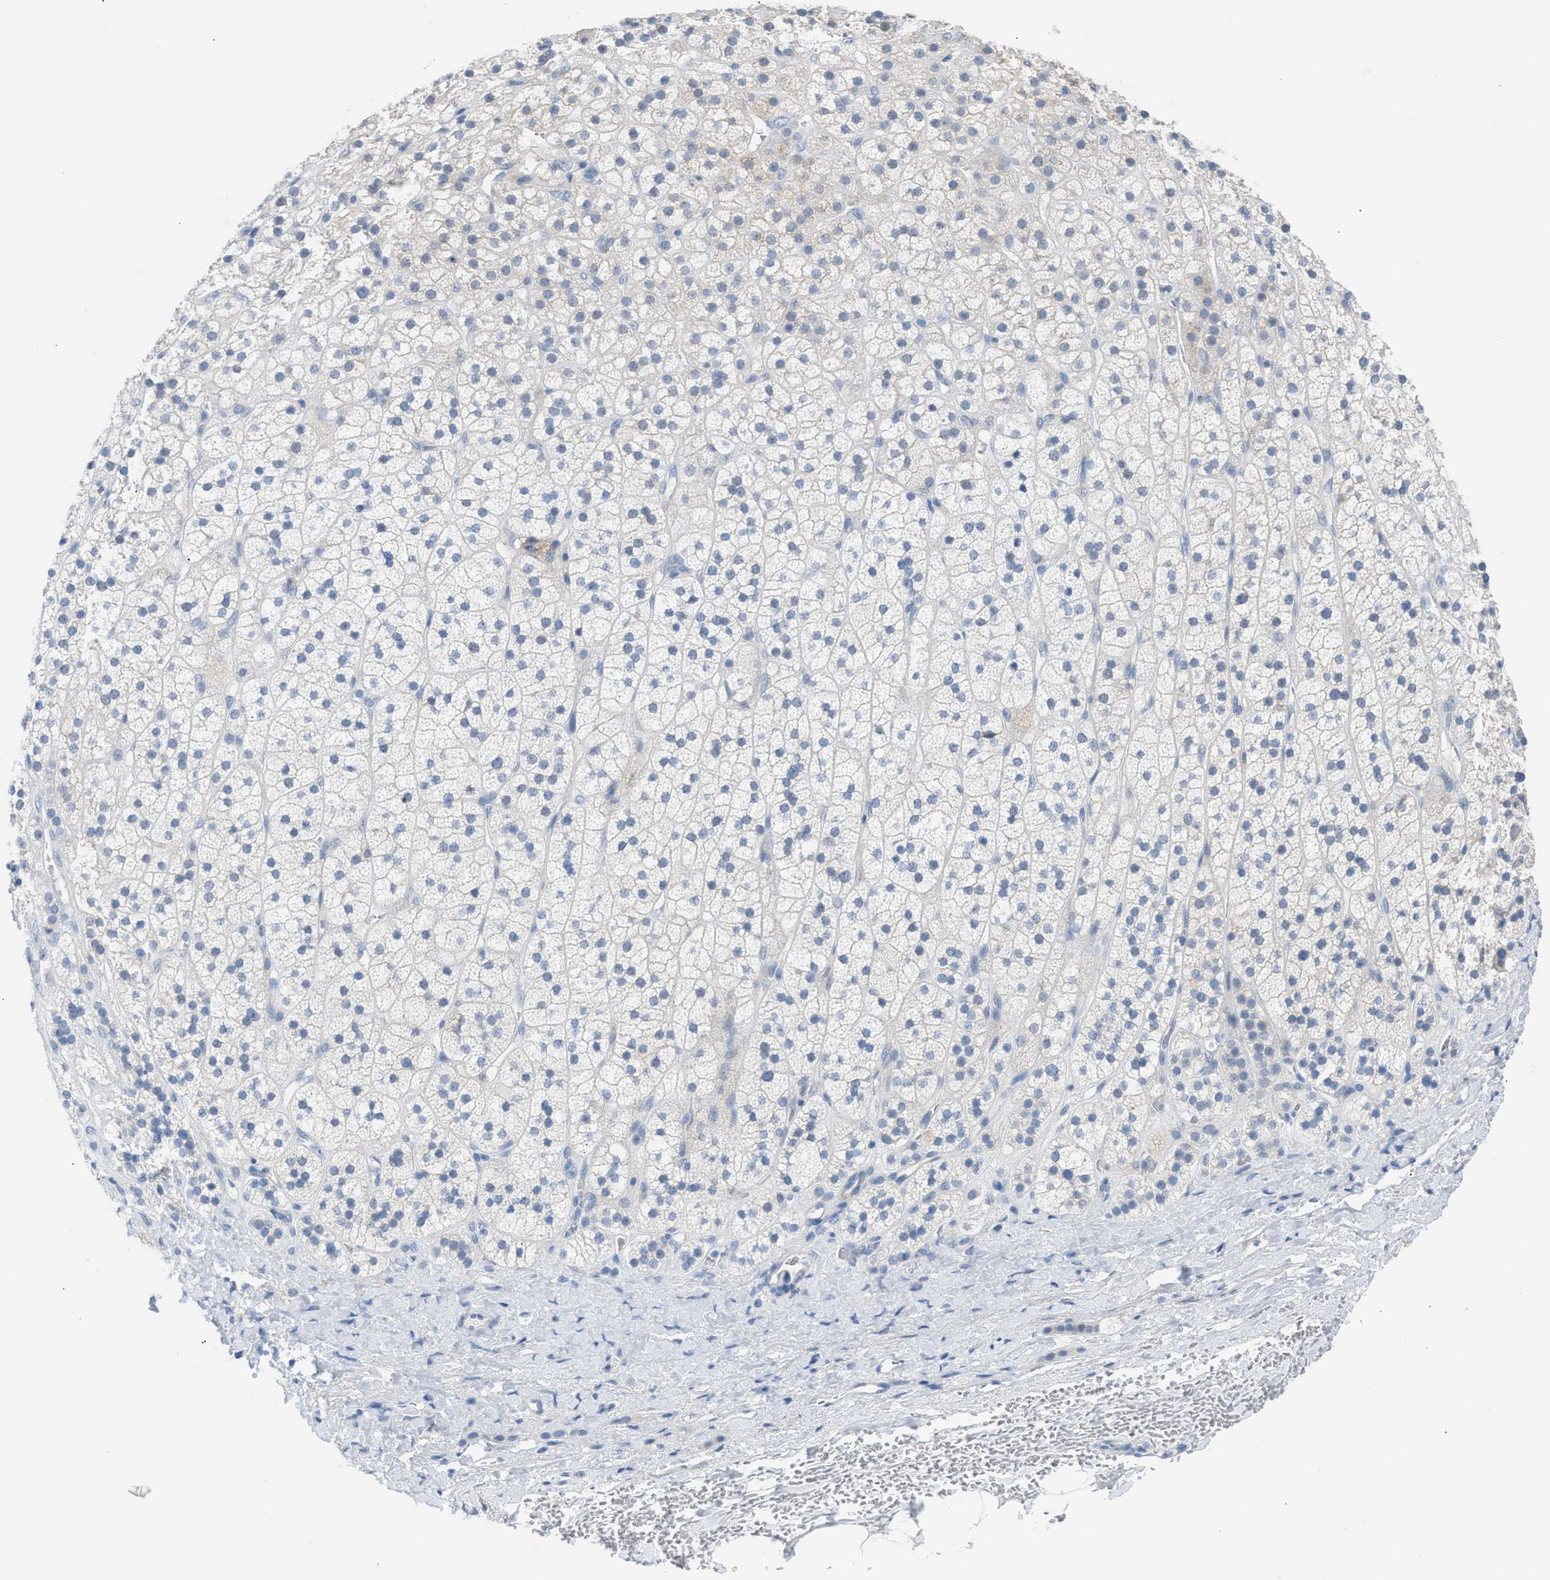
{"staining": {"intensity": "negative", "quantity": "none", "location": "none"}, "tissue": "adrenal gland", "cell_type": "Glandular cells", "image_type": "normal", "snomed": [{"axis": "morphology", "description": "Normal tissue, NOS"}, {"axis": "topography", "description": "Adrenal gland"}], "caption": "Immunohistochemistry (IHC) of unremarkable human adrenal gland reveals no positivity in glandular cells.", "gene": "ERBB2", "patient": {"sex": "male", "age": 56}}